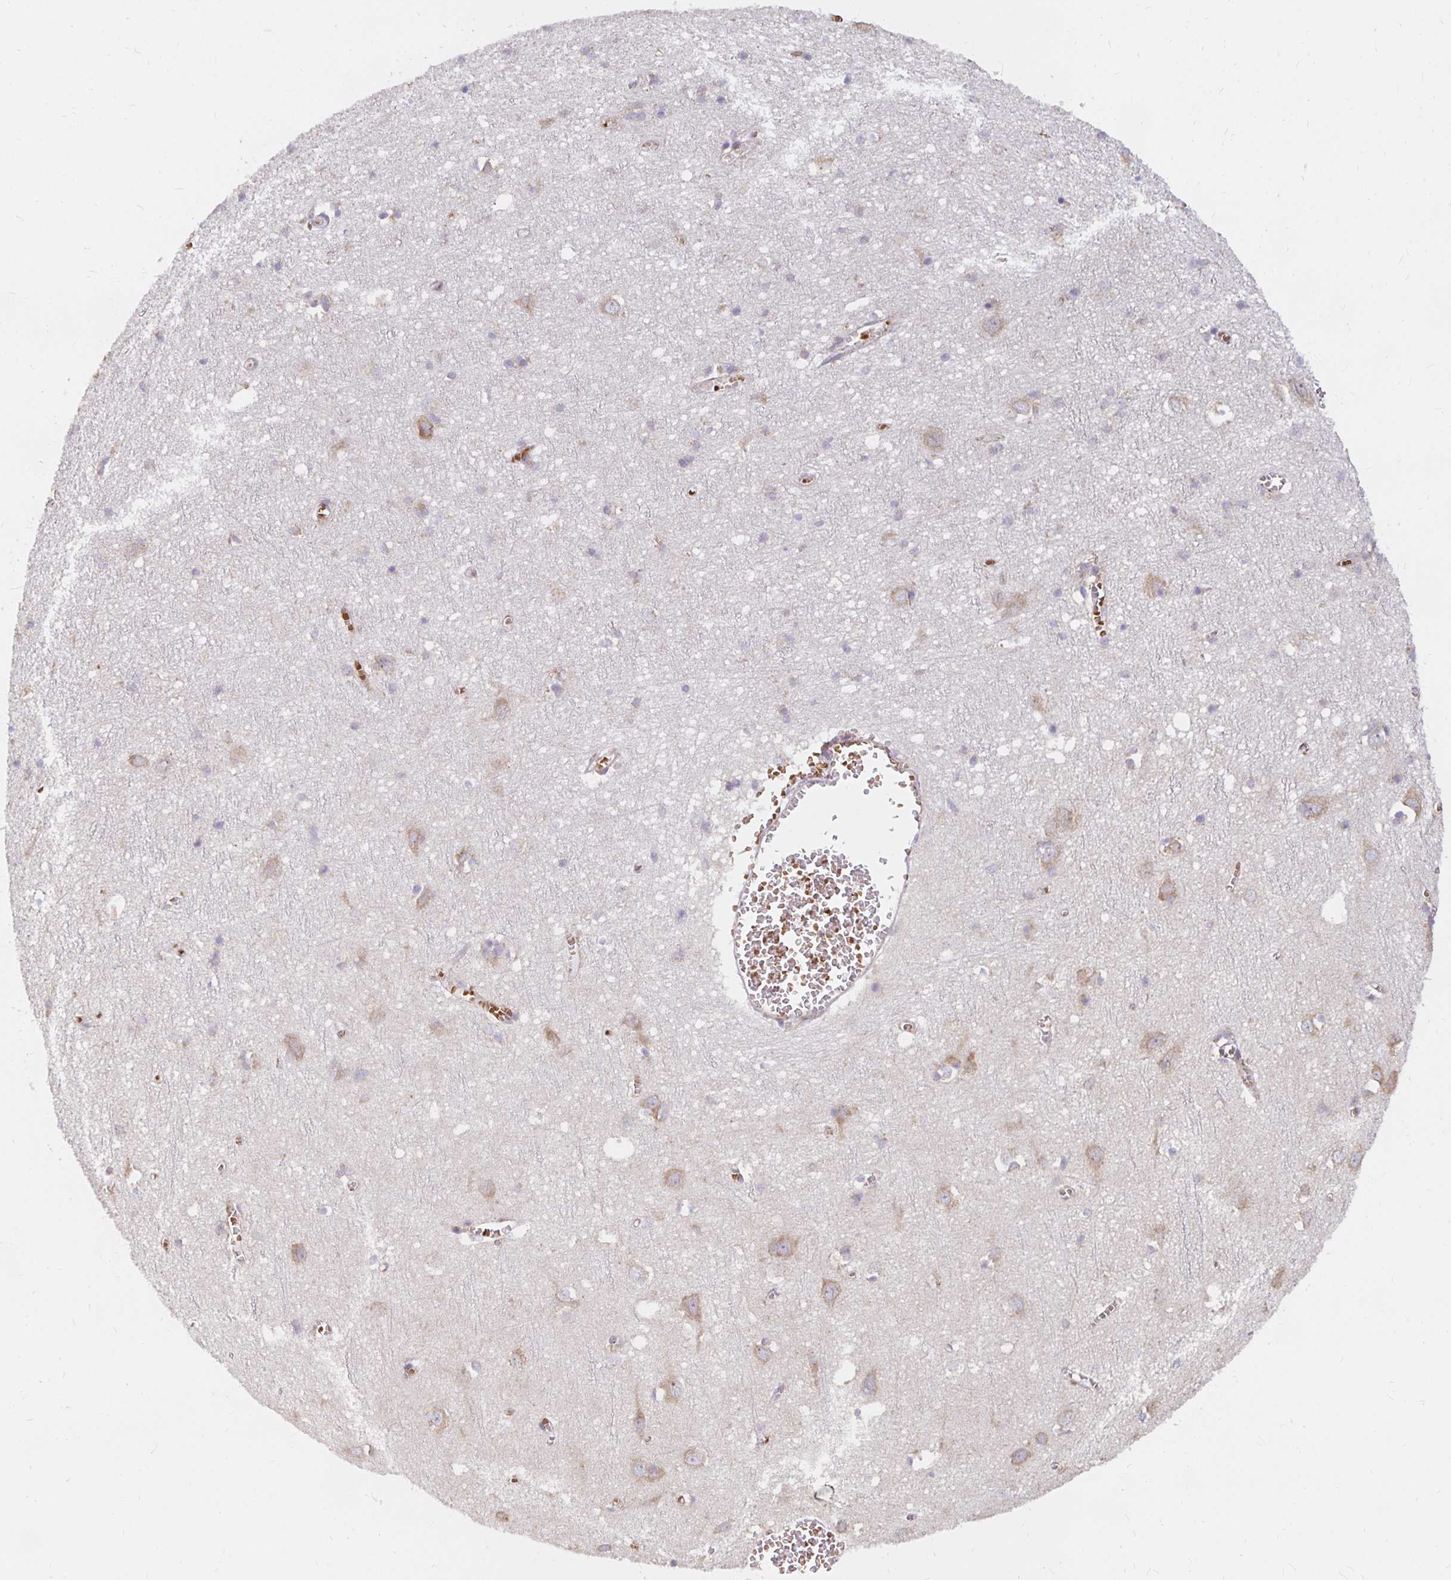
{"staining": {"intensity": "weak", "quantity": "<25%", "location": "cytoplasmic/membranous"}, "tissue": "cerebral cortex", "cell_type": "Endothelial cells", "image_type": "normal", "snomed": [{"axis": "morphology", "description": "Normal tissue, NOS"}, {"axis": "topography", "description": "Cerebral cortex"}], "caption": "Immunohistochemistry of normal cerebral cortex displays no expression in endothelial cells.", "gene": "MRPL28", "patient": {"sex": "male", "age": 70}}